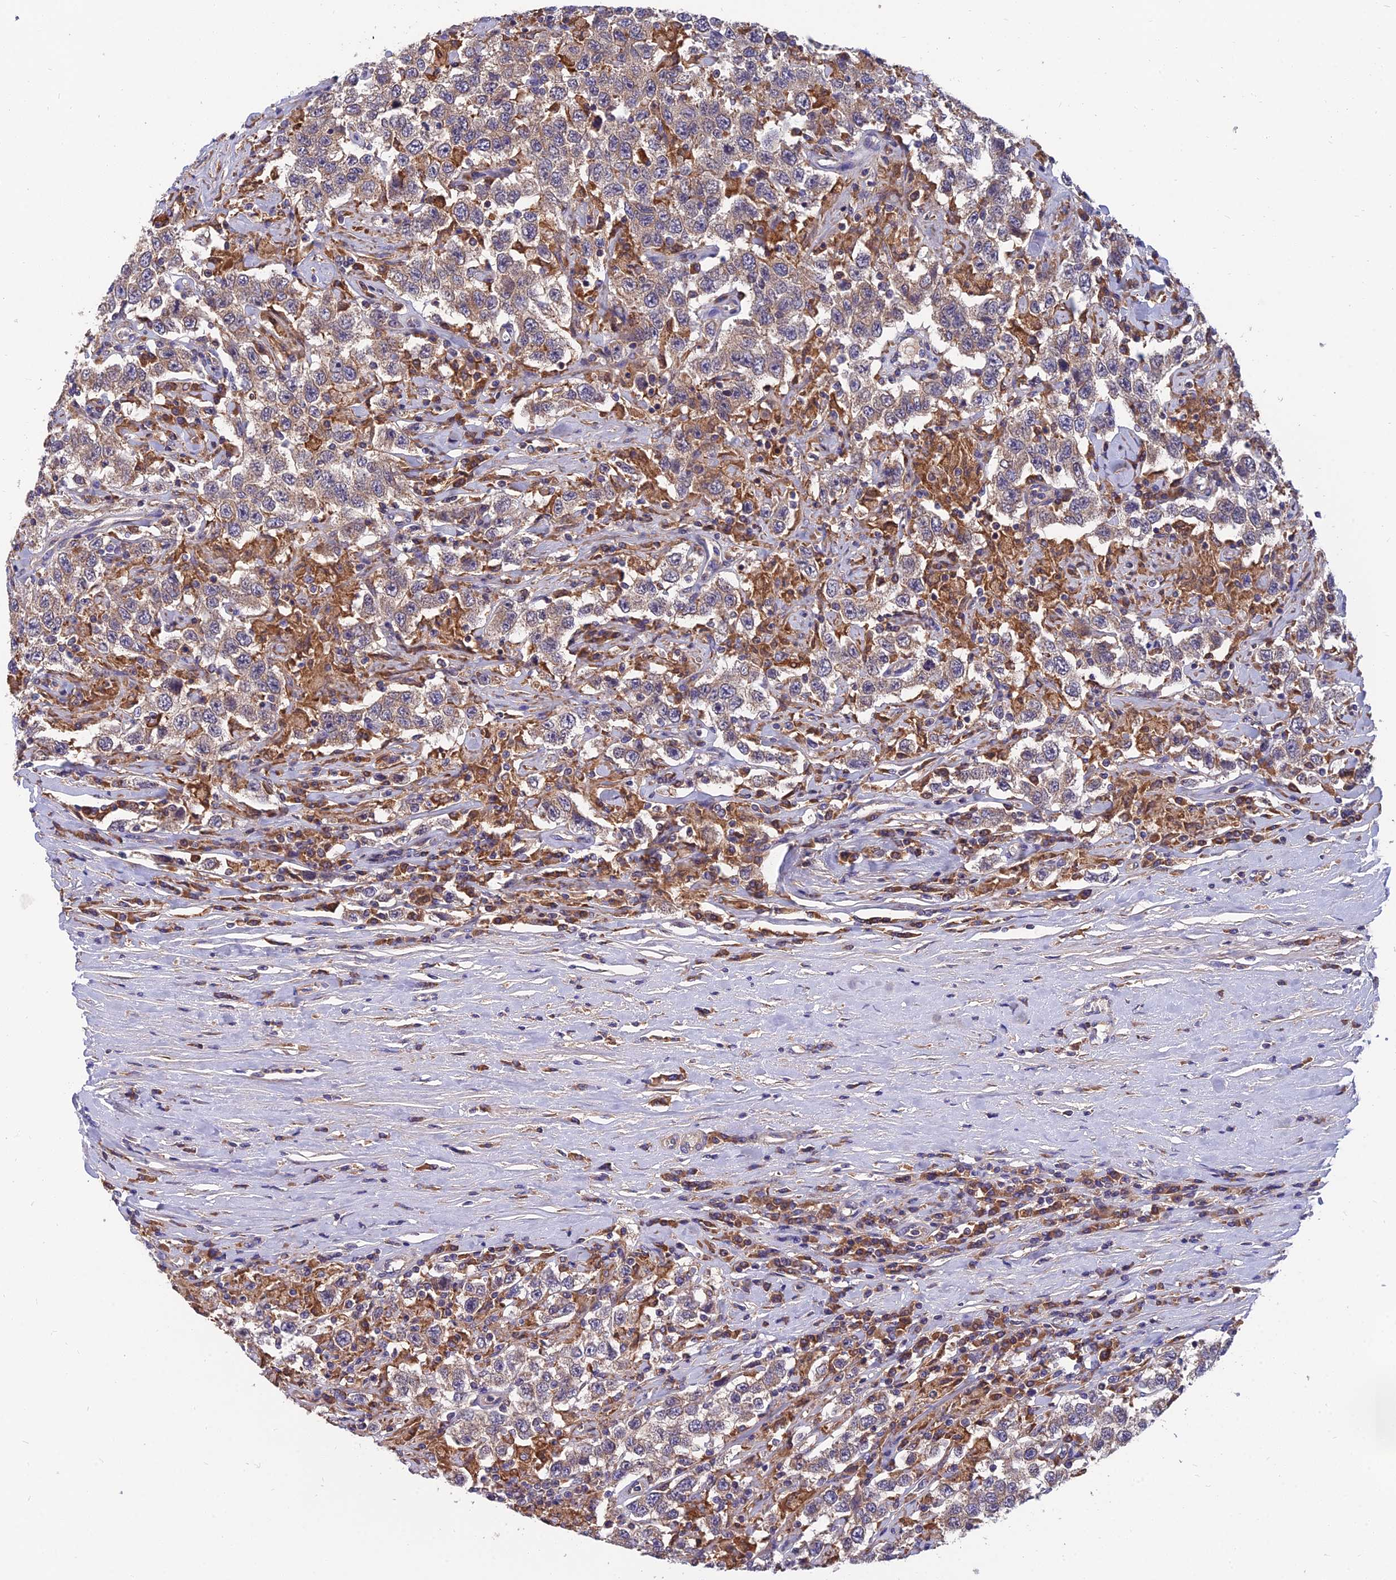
{"staining": {"intensity": "weak", "quantity": "25%-75%", "location": "cytoplasmic/membranous"}, "tissue": "testis cancer", "cell_type": "Tumor cells", "image_type": "cancer", "snomed": [{"axis": "morphology", "description": "Seminoma, NOS"}, {"axis": "topography", "description": "Testis"}], "caption": "The photomicrograph reveals immunohistochemical staining of testis cancer (seminoma). There is weak cytoplasmic/membranous expression is present in about 25%-75% of tumor cells.", "gene": "UMAD1", "patient": {"sex": "male", "age": 41}}